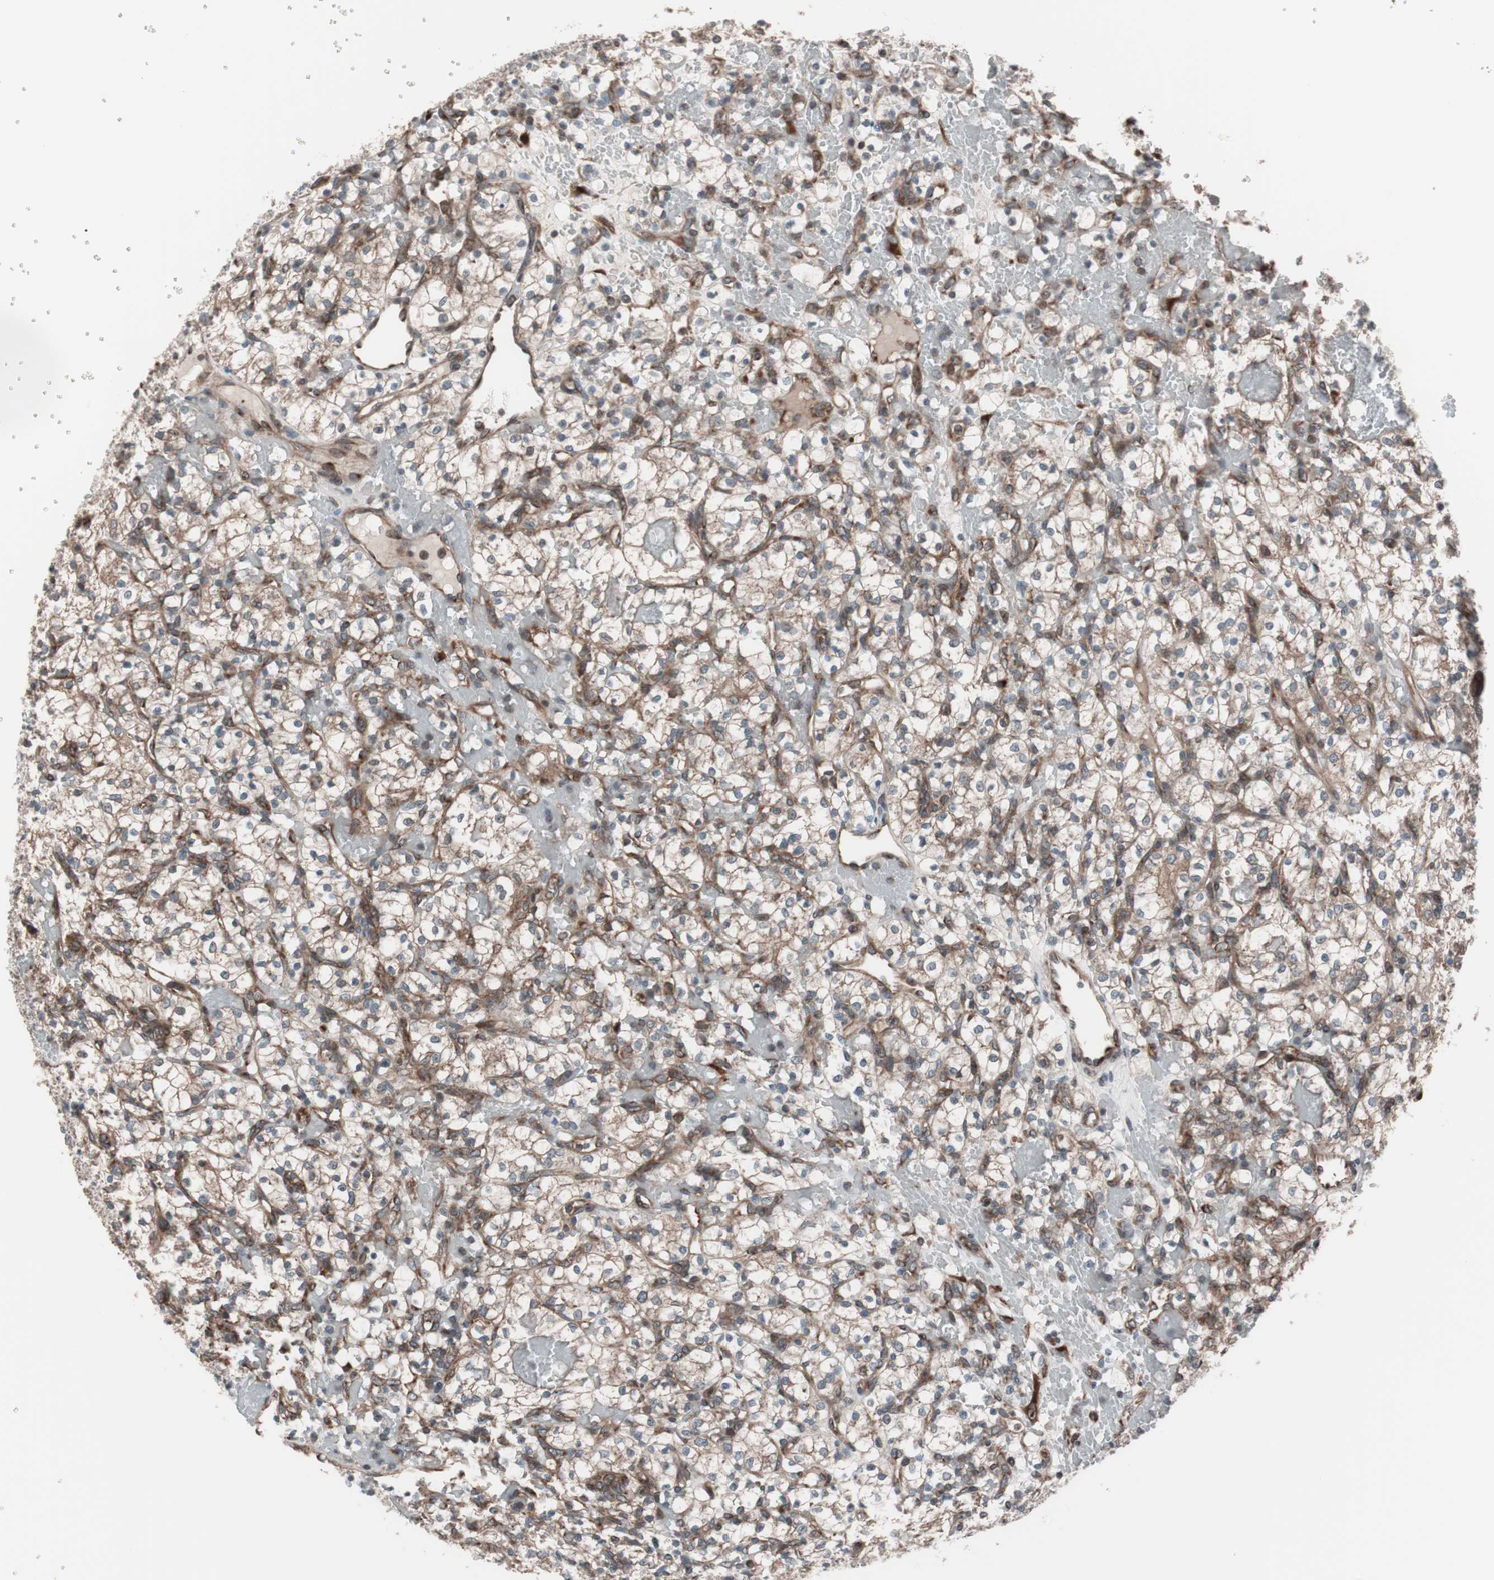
{"staining": {"intensity": "moderate", "quantity": "25%-75%", "location": "cytoplasmic/membranous"}, "tissue": "renal cancer", "cell_type": "Tumor cells", "image_type": "cancer", "snomed": [{"axis": "morphology", "description": "Adenocarcinoma, NOS"}, {"axis": "topography", "description": "Kidney"}], "caption": "A medium amount of moderate cytoplasmic/membranous expression is seen in about 25%-75% of tumor cells in renal cancer (adenocarcinoma) tissue.", "gene": "SEC31A", "patient": {"sex": "female", "age": 60}}